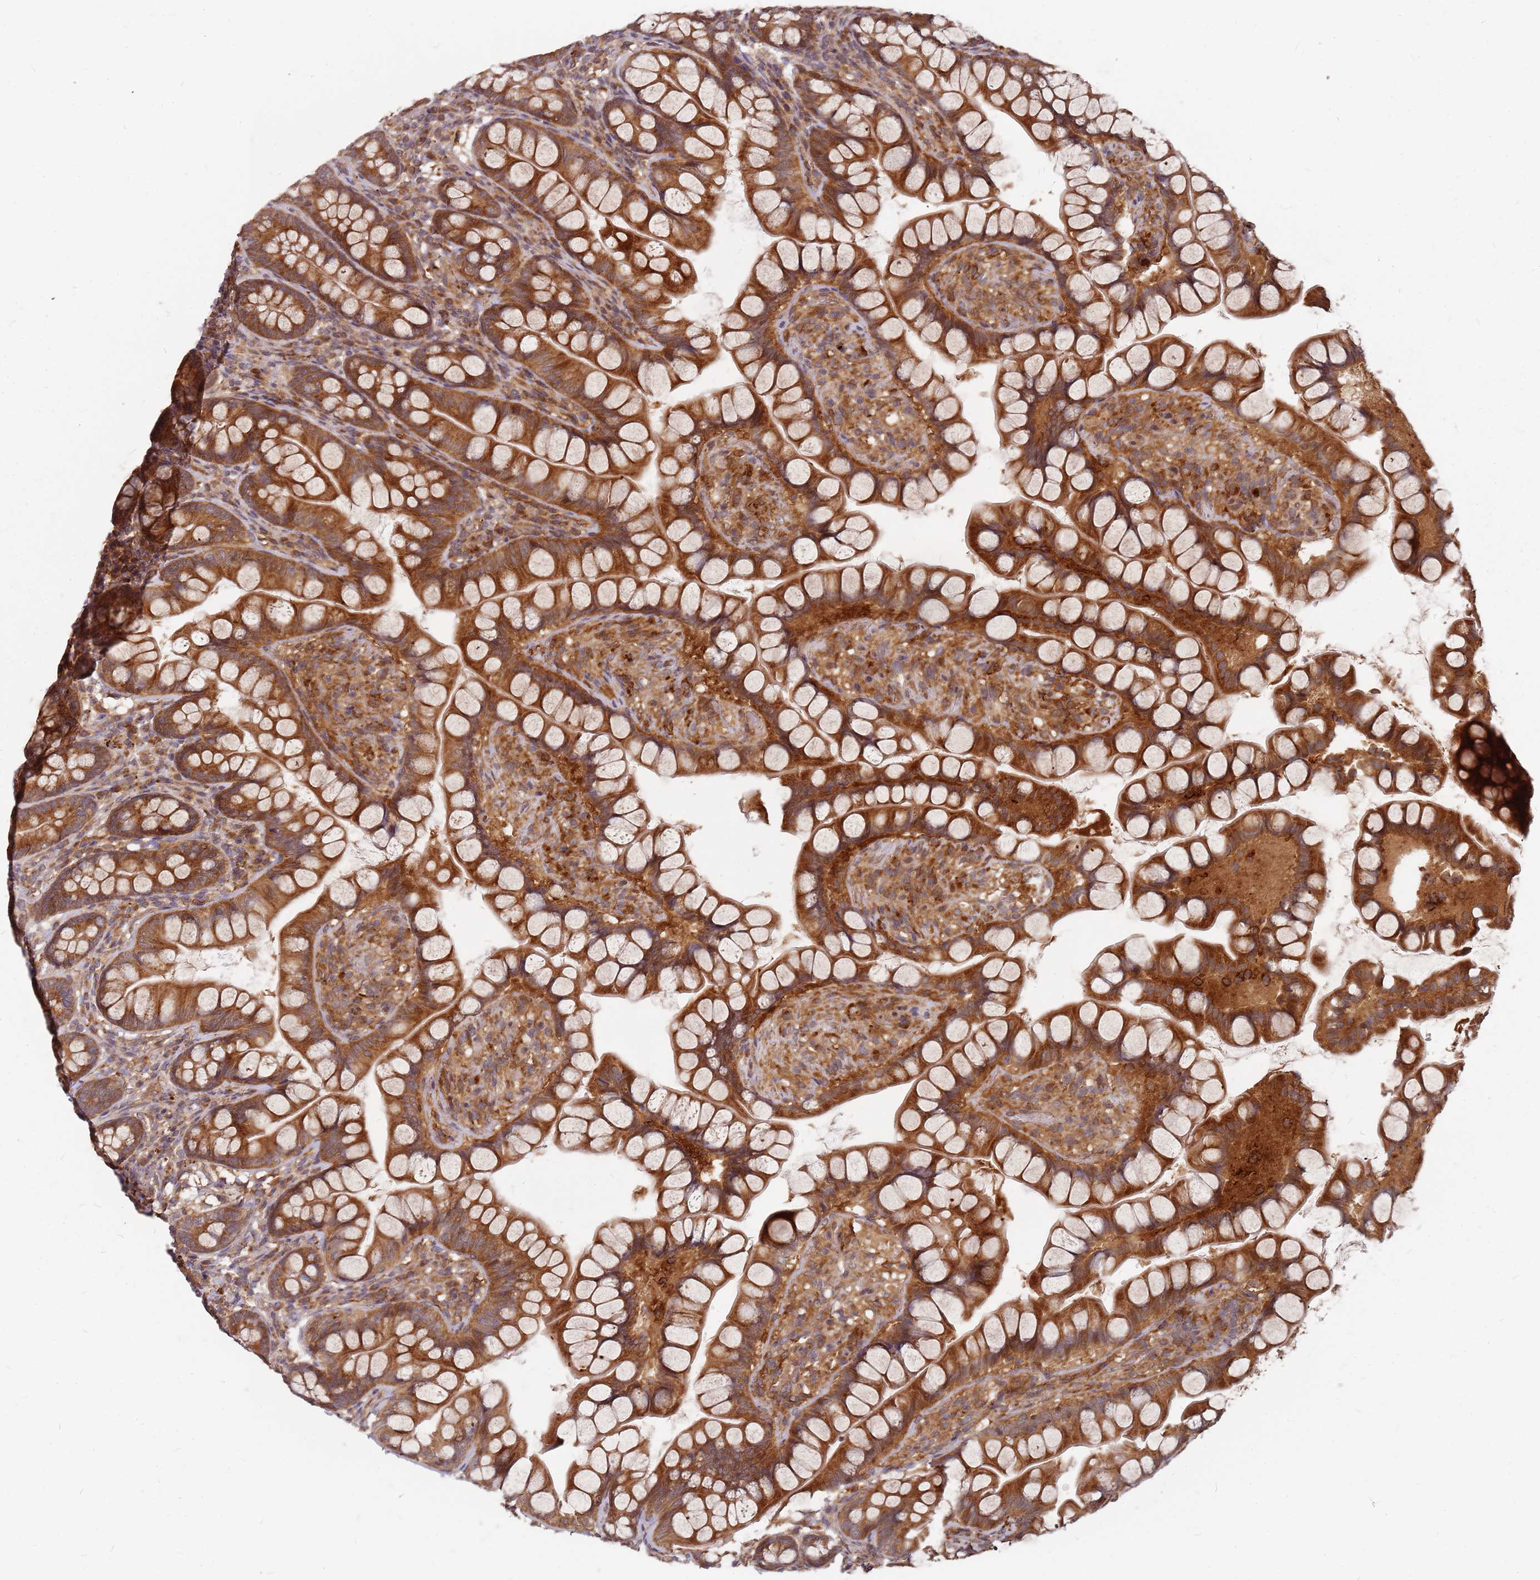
{"staining": {"intensity": "strong", "quantity": ">75%", "location": "cytoplasmic/membranous"}, "tissue": "small intestine", "cell_type": "Glandular cells", "image_type": "normal", "snomed": [{"axis": "morphology", "description": "Normal tissue, NOS"}, {"axis": "topography", "description": "Small intestine"}], "caption": "Protein analysis of benign small intestine displays strong cytoplasmic/membranous positivity in about >75% of glandular cells.", "gene": "TRABD", "patient": {"sex": "male", "age": 70}}